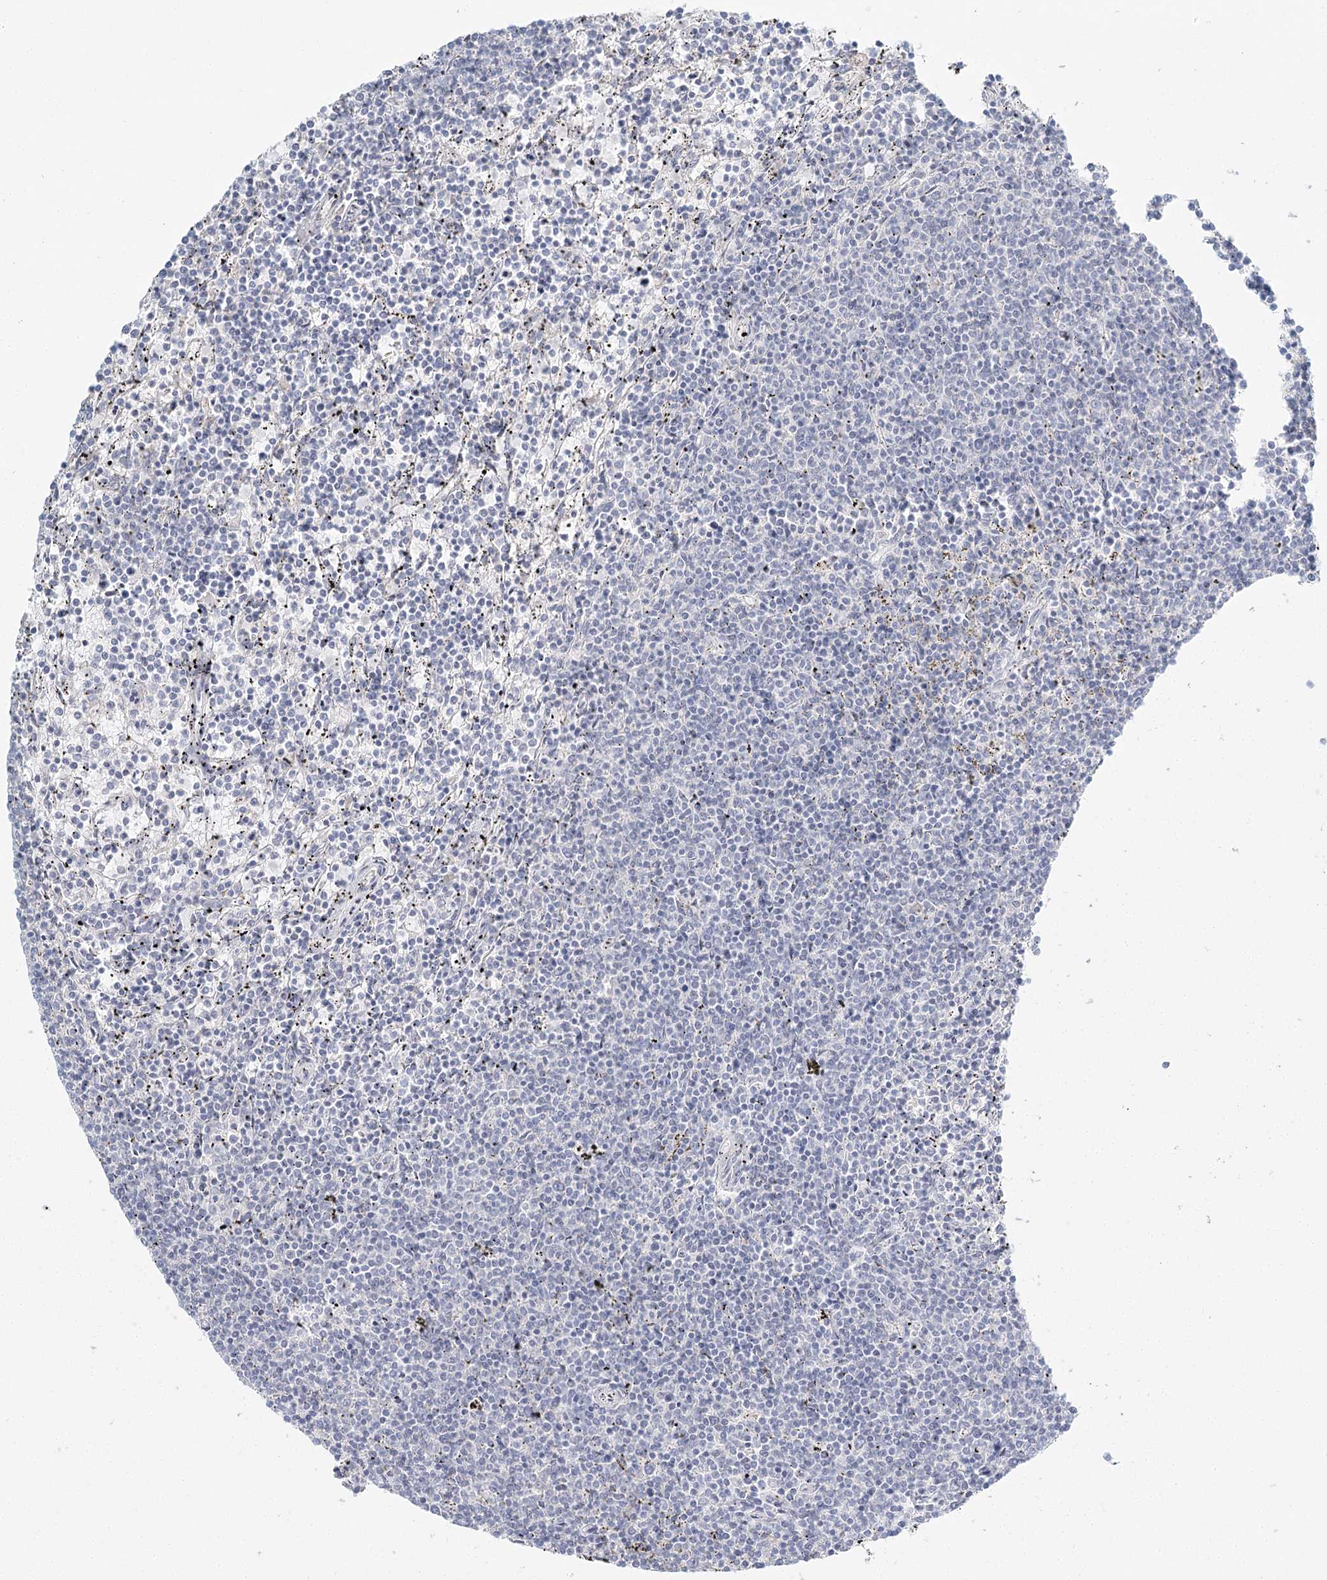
{"staining": {"intensity": "negative", "quantity": "none", "location": "none"}, "tissue": "lymphoma", "cell_type": "Tumor cells", "image_type": "cancer", "snomed": [{"axis": "morphology", "description": "Malignant lymphoma, non-Hodgkin's type, Low grade"}, {"axis": "topography", "description": "Spleen"}], "caption": "Protein analysis of lymphoma shows no significant expression in tumor cells. The staining is performed using DAB (3,3'-diaminobenzidine) brown chromogen with nuclei counter-stained in using hematoxylin.", "gene": "DMGDH", "patient": {"sex": "female", "age": 50}}